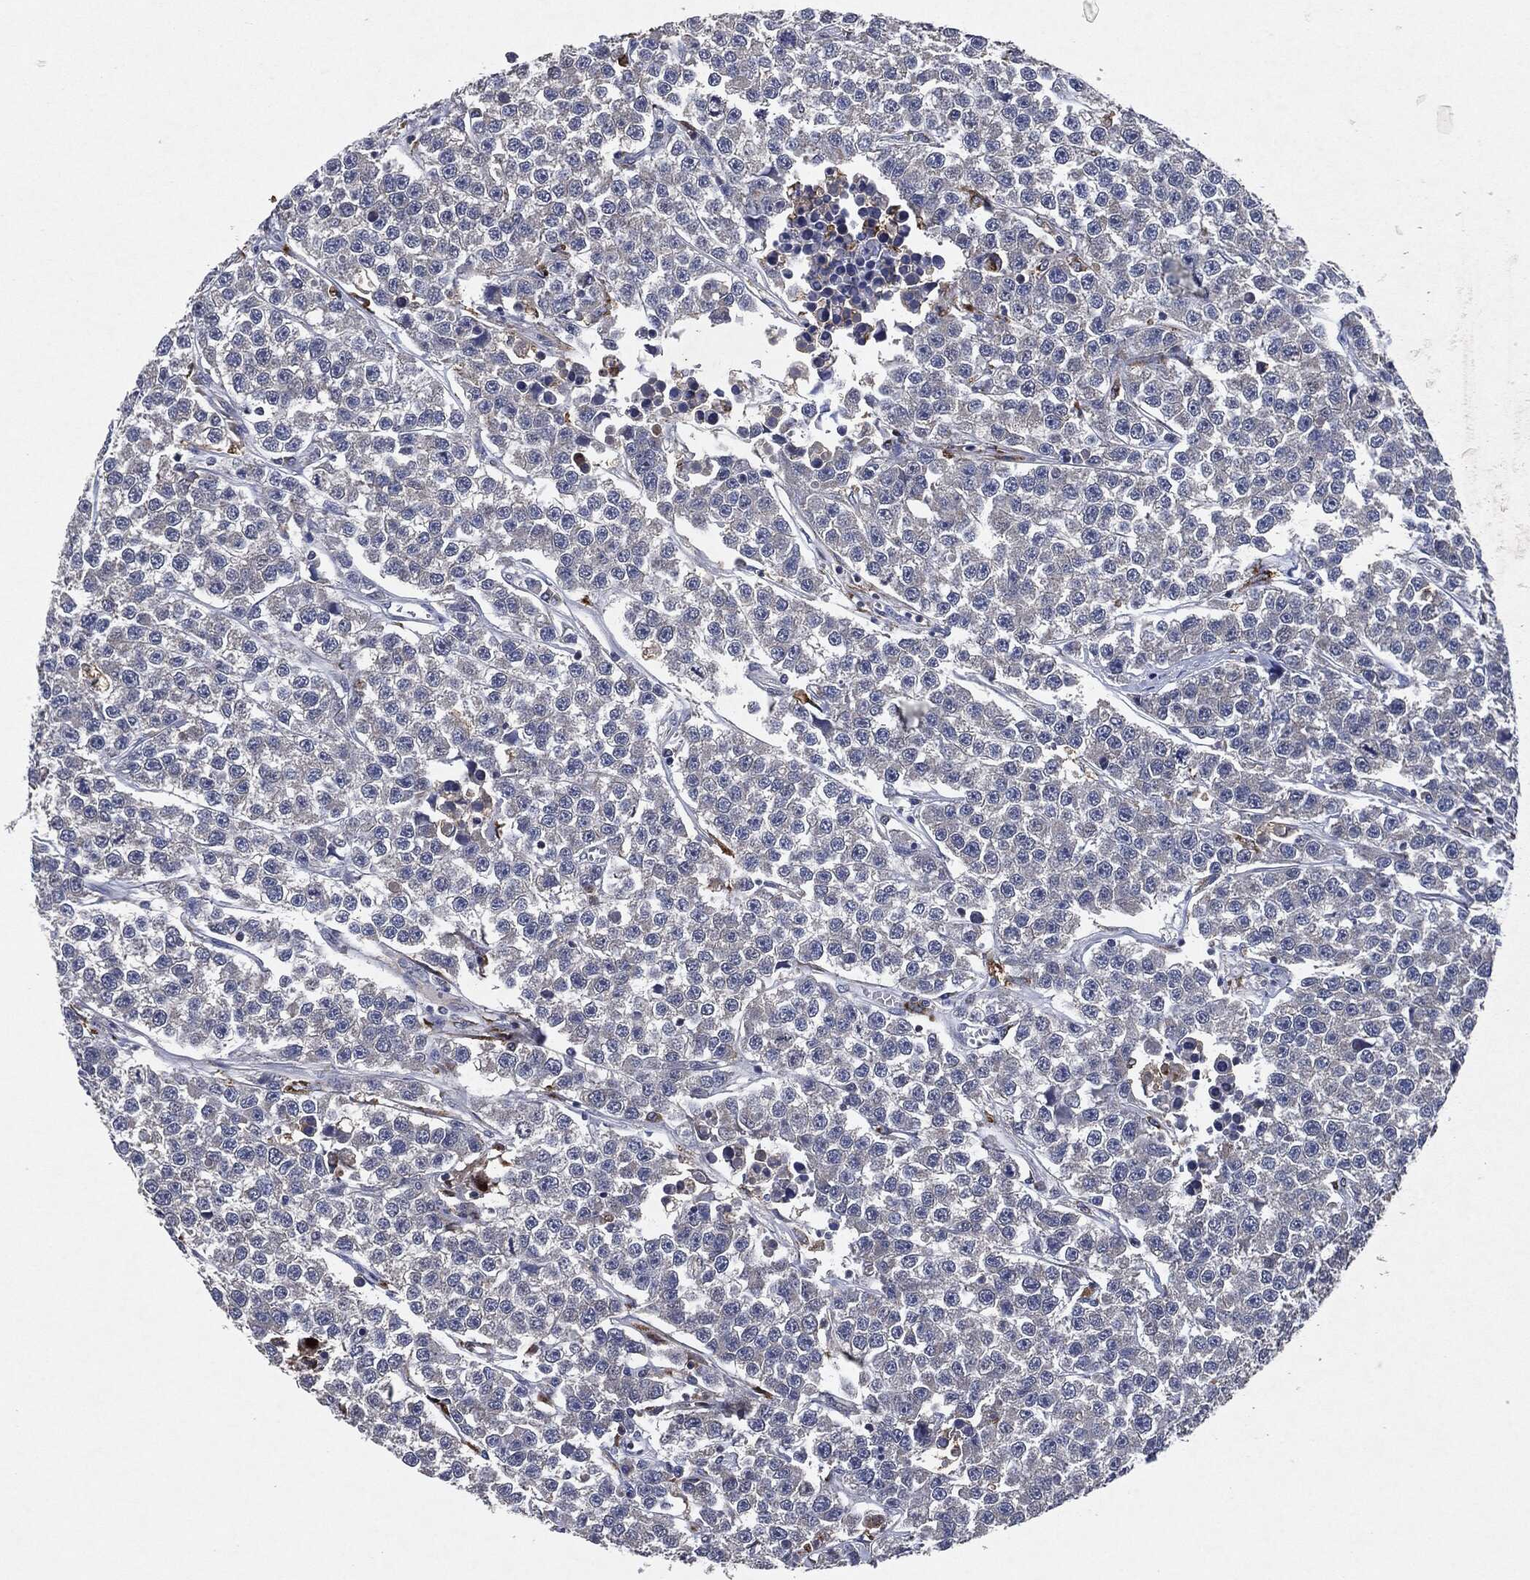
{"staining": {"intensity": "negative", "quantity": "none", "location": "none"}, "tissue": "testis cancer", "cell_type": "Tumor cells", "image_type": "cancer", "snomed": [{"axis": "morphology", "description": "Seminoma, NOS"}, {"axis": "topography", "description": "Testis"}], "caption": "An IHC micrograph of testis seminoma is shown. There is no staining in tumor cells of testis seminoma.", "gene": "SLC31A2", "patient": {"sex": "male", "age": 59}}